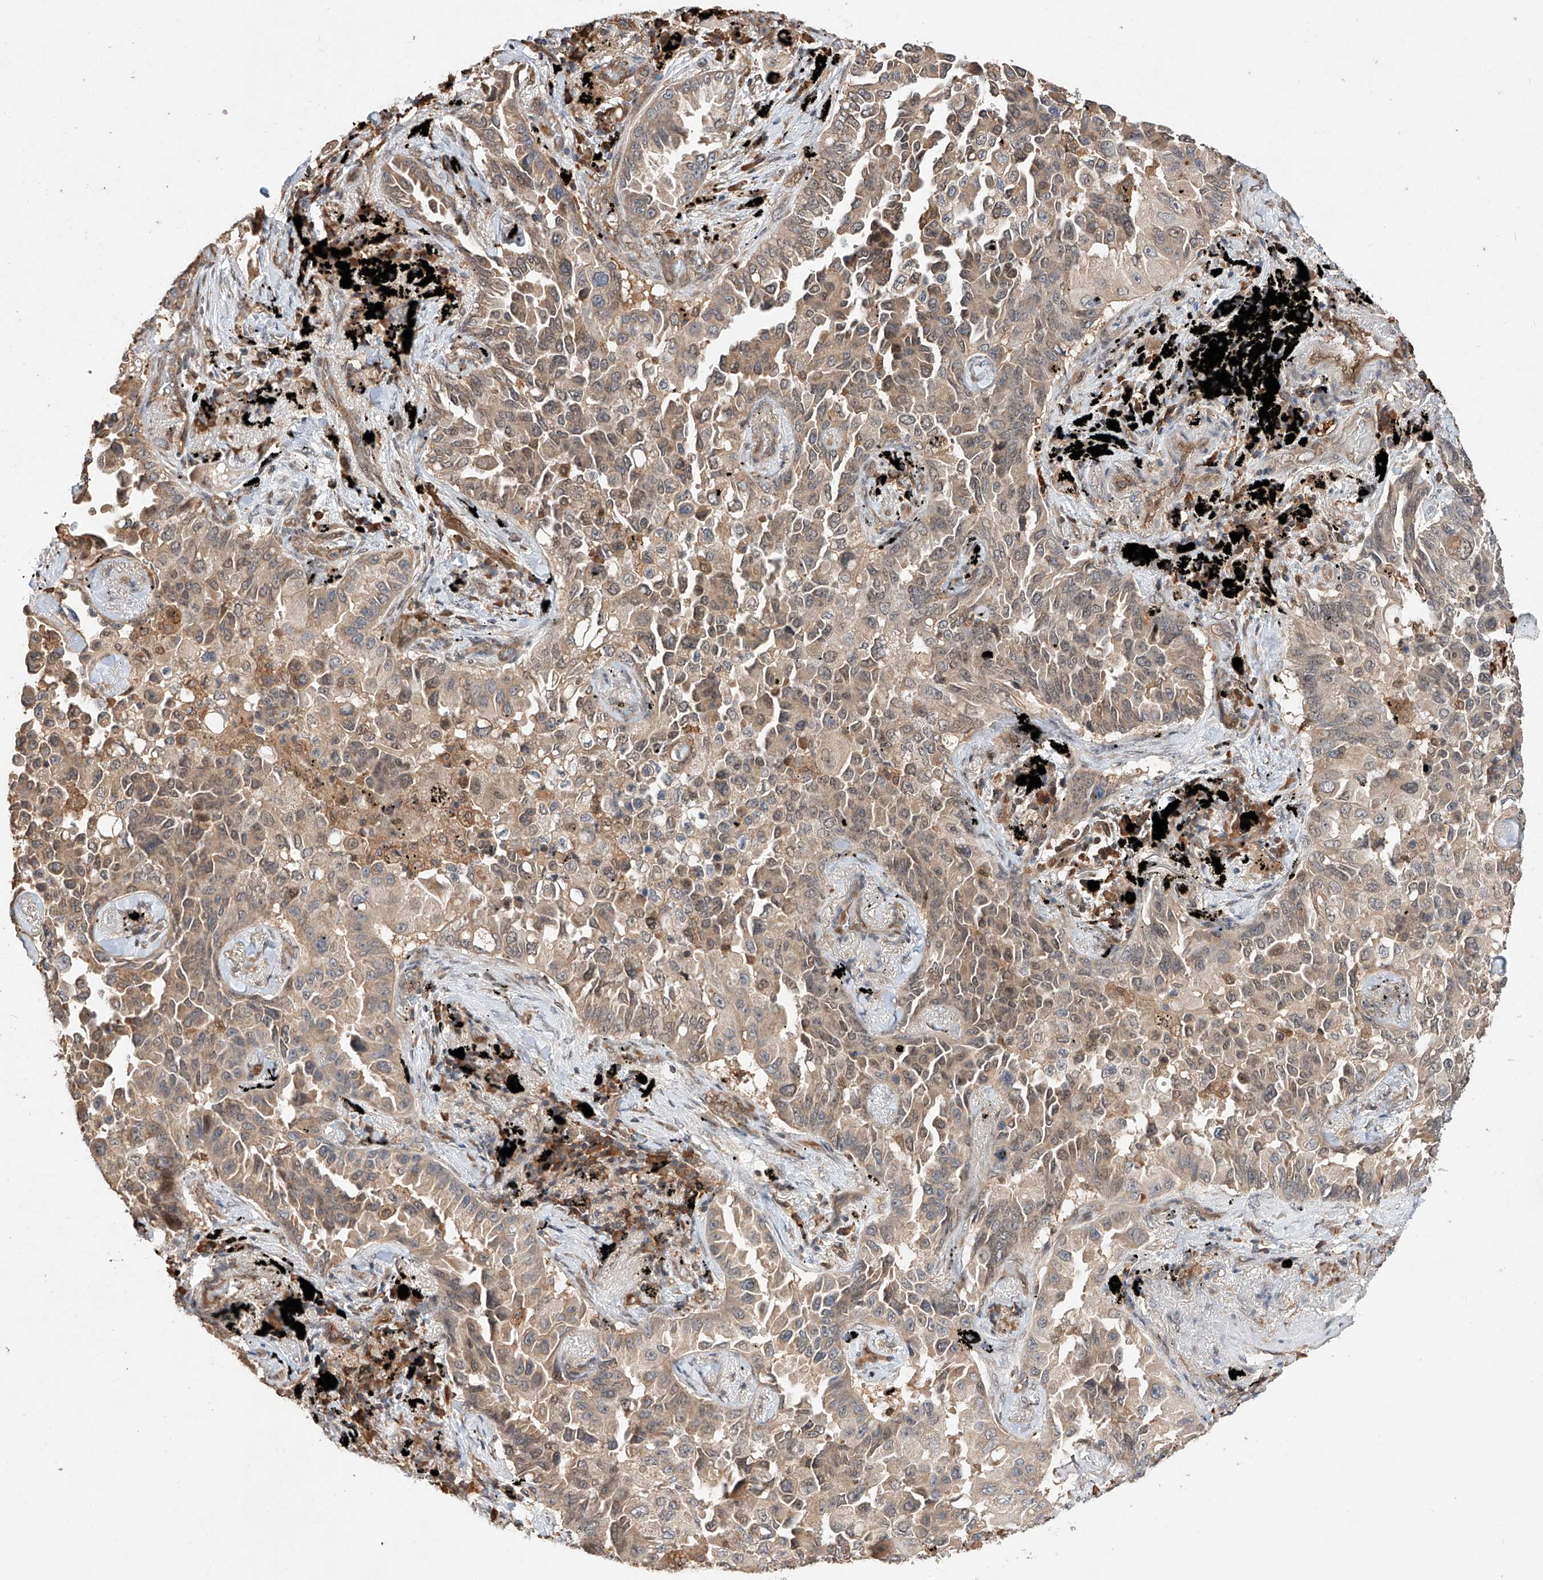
{"staining": {"intensity": "weak", "quantity": ">75%", "location": "cytoplasmic/membranous,nuclear"}, "tissue": "lung cancer", "cell_type": "Tumor cells", "image_type": "cancer", "snomed": [{"axis": "morphology", "description": "Adenocarcinoma, NOS"}, {"axis": "topography", "description": "Lung"}], "caption": "Weak cytoplasmic/membranous and nuclear protein expression is seen in approximately >75% of tumor cells in adenocarcinoma (lung).", "gene": "RILPL2", "patient": {"sex": "female", "age": 67}}